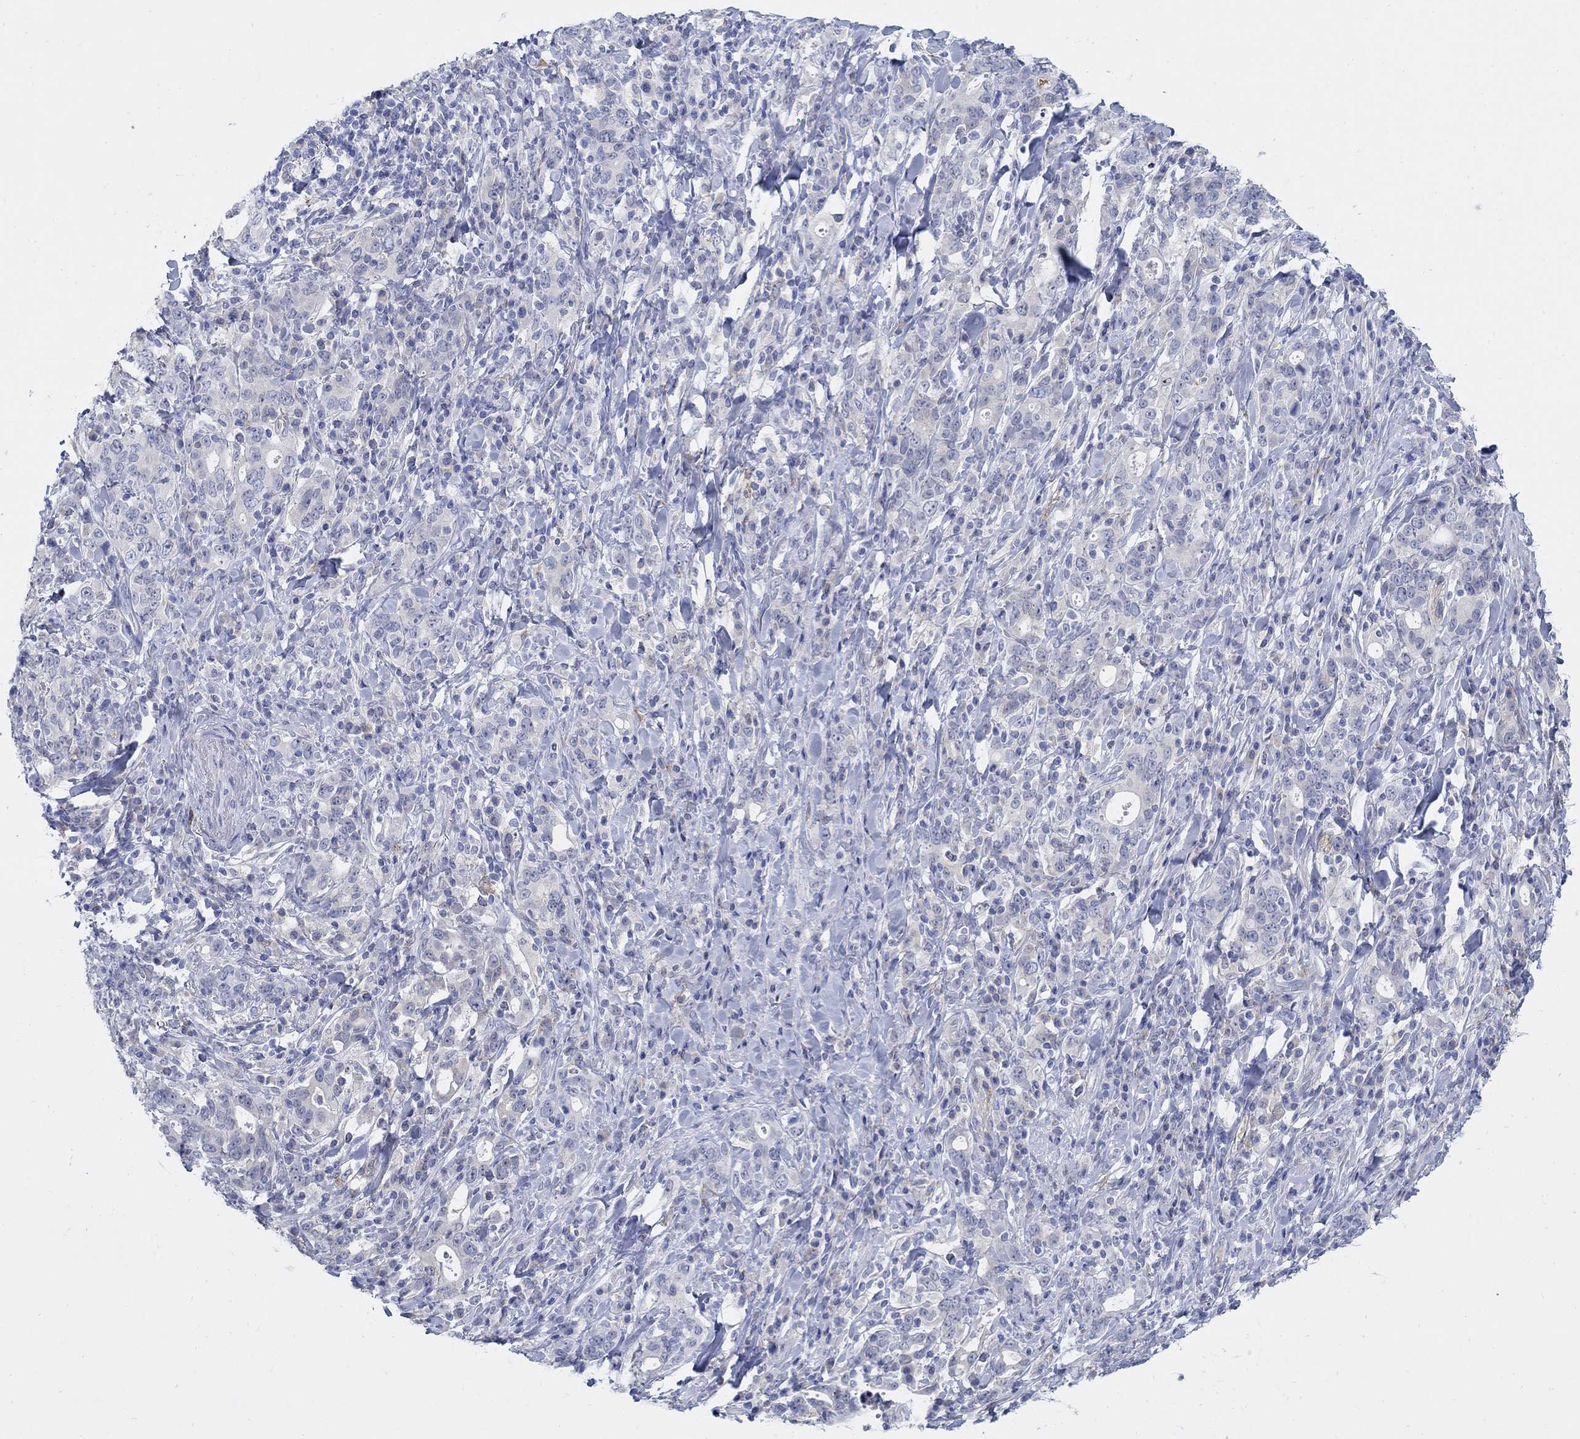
{"staining": {"intensity": "negative", "quantity": "none", "location": "none"}, "tissue": "stomach cancer", "cell_type": "Tumor cells", "image_type": "cancer", "snomed": [{"axis": "morphology", "description": "Adenocarcinoma, NOS"}, {"axis": "topography", "description": "Stomach"}], "caption": "Immunohistochemistry of adenocarcinoma (stomach) exhibits no staining in tumor cells.", "gene": "REEP2", "patient": {"sex": "male", "age": 79}}